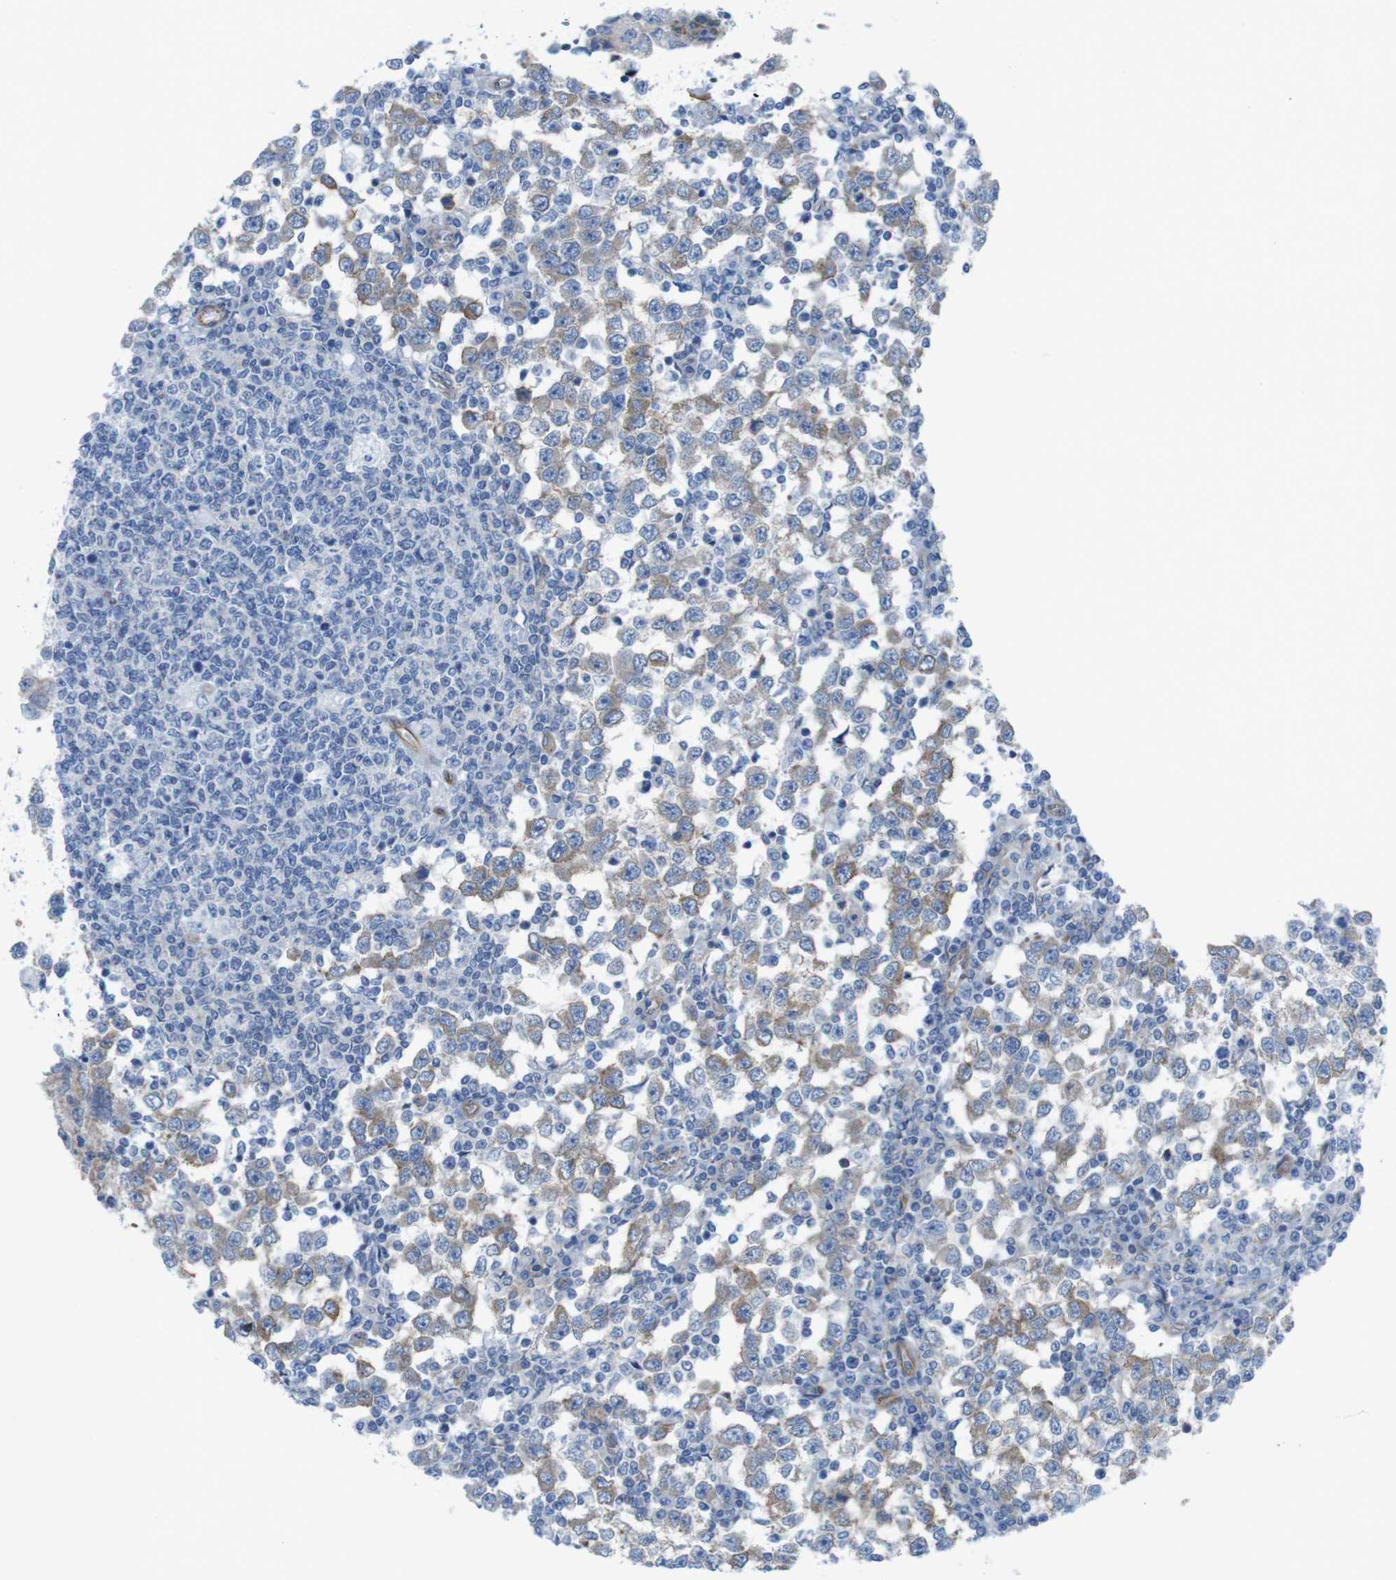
{"staining": {"intensity": "weak", "quantity": ">75%", "location": "cytoplasmic/membranous"}, "tissue": "testis cancer", "cell_type": "Tumor cells", "image_type": "cancer", "snomed": [{"axis": "morphology", "description": "Seminoma, NOS"}, {"axis": "topography", "description": "Testis"}], "caption": "Human seminoma (testis) stained for a protein (brown) shows weak cytoplasmic/membranous positive positivity in approximately >75% of tumor cells.", "gene": "DIAPH2", "patient": {"sex": "male", "age": 65}}